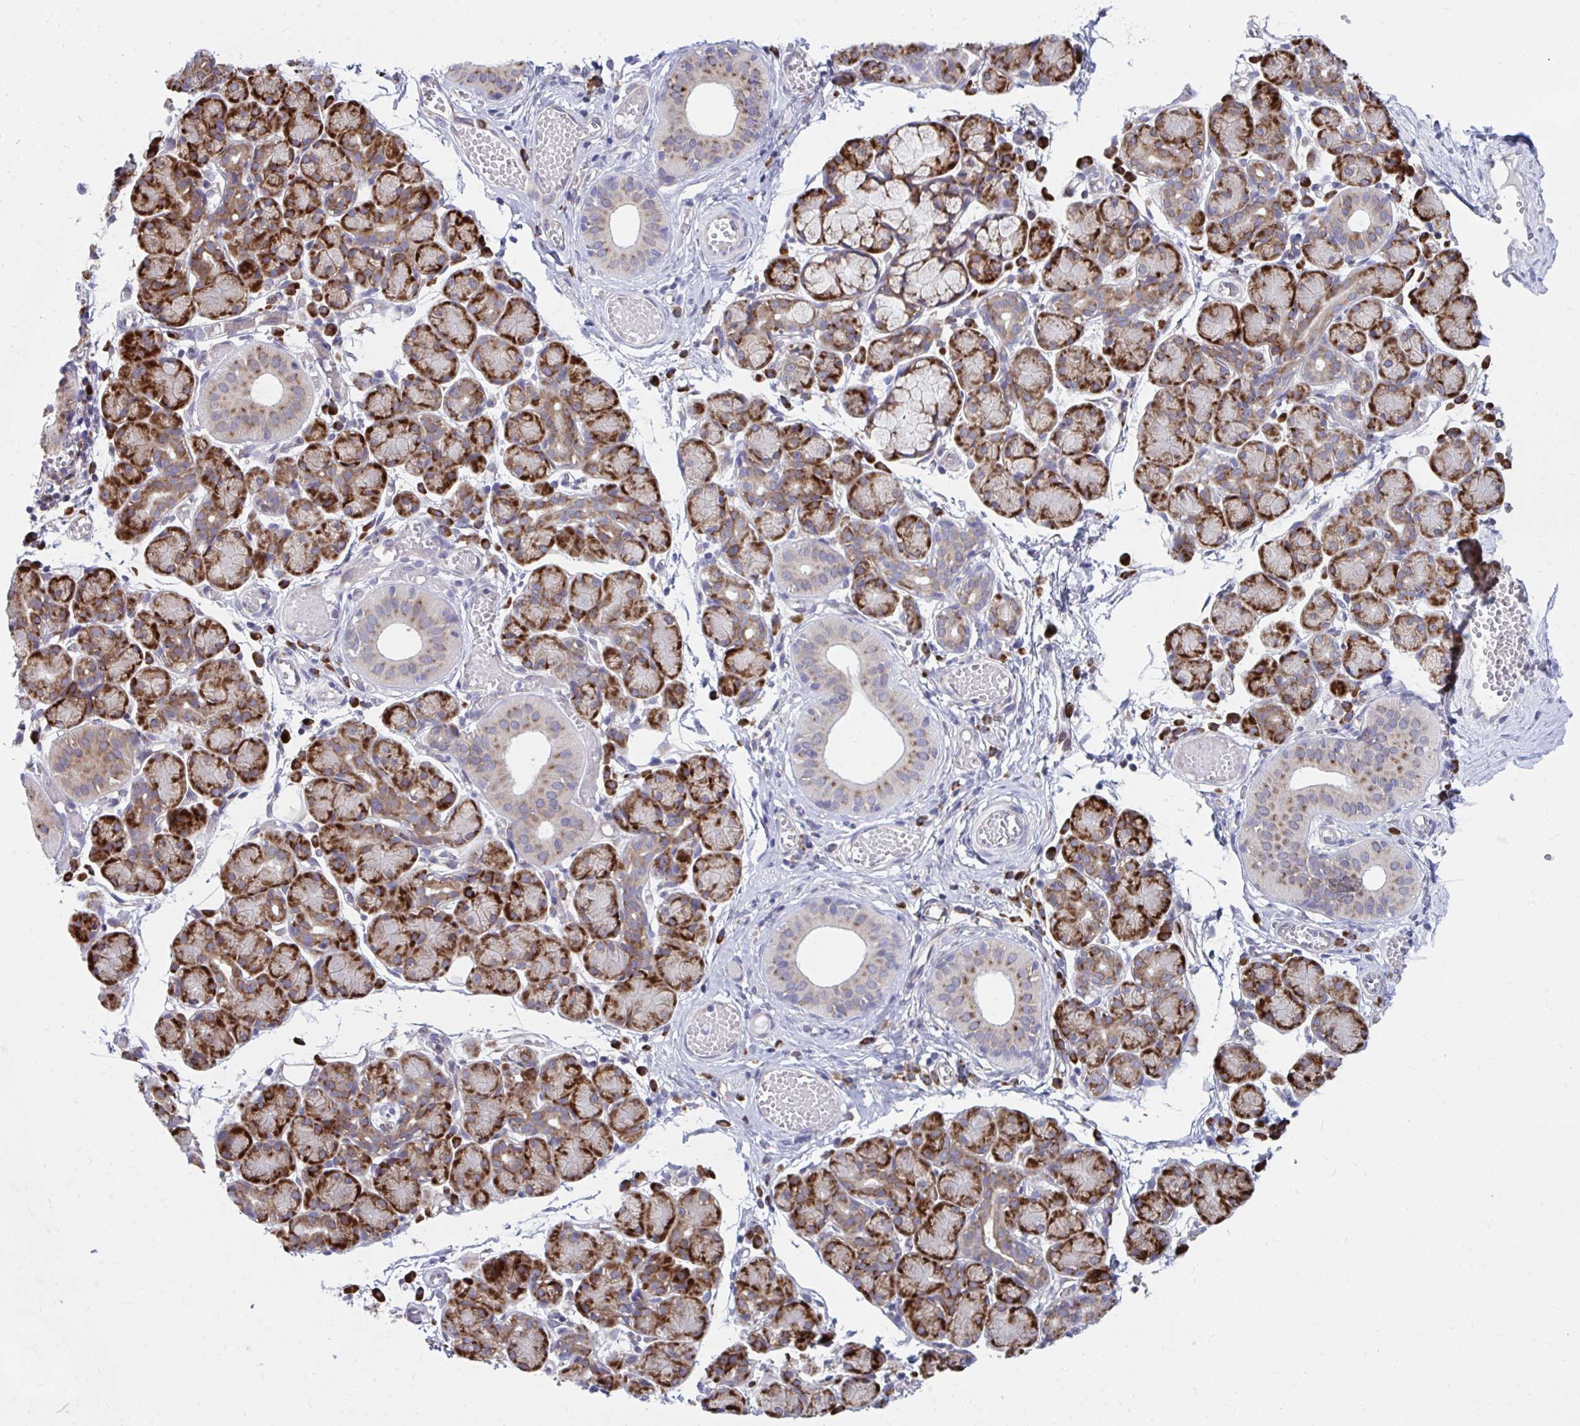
{"staining": {"intensity": "strong", "quantity": "25%-75%", "location": "cytoplasmic/membranous"}, "tissue": "salivary gland", "cell_type": "Glandular cells", "image_type": "normal", "snomed": [{"axis": "morphology", "description": "Normal tissue, NOS"}, {"axis": "morphology", "description": "Inflammation, NOS"}, {"axis": "topography", "description": "Lymph node"}, {"axis": "topography", "description": "Salivary gland"}], "caption": "Immunohistochemistry (IHC) photomicrograph of benign salivary gland: human salivary gland stained using immunohistochemistry (IHC) reveals high levels of strong protein expression localized specifically in the cytoplasmic/membranous of glandular cells, appearing as a cytoplasmic/membranous brown color.", "gene": "SELENON", "patient": {"sex": "male", "age": 3}}